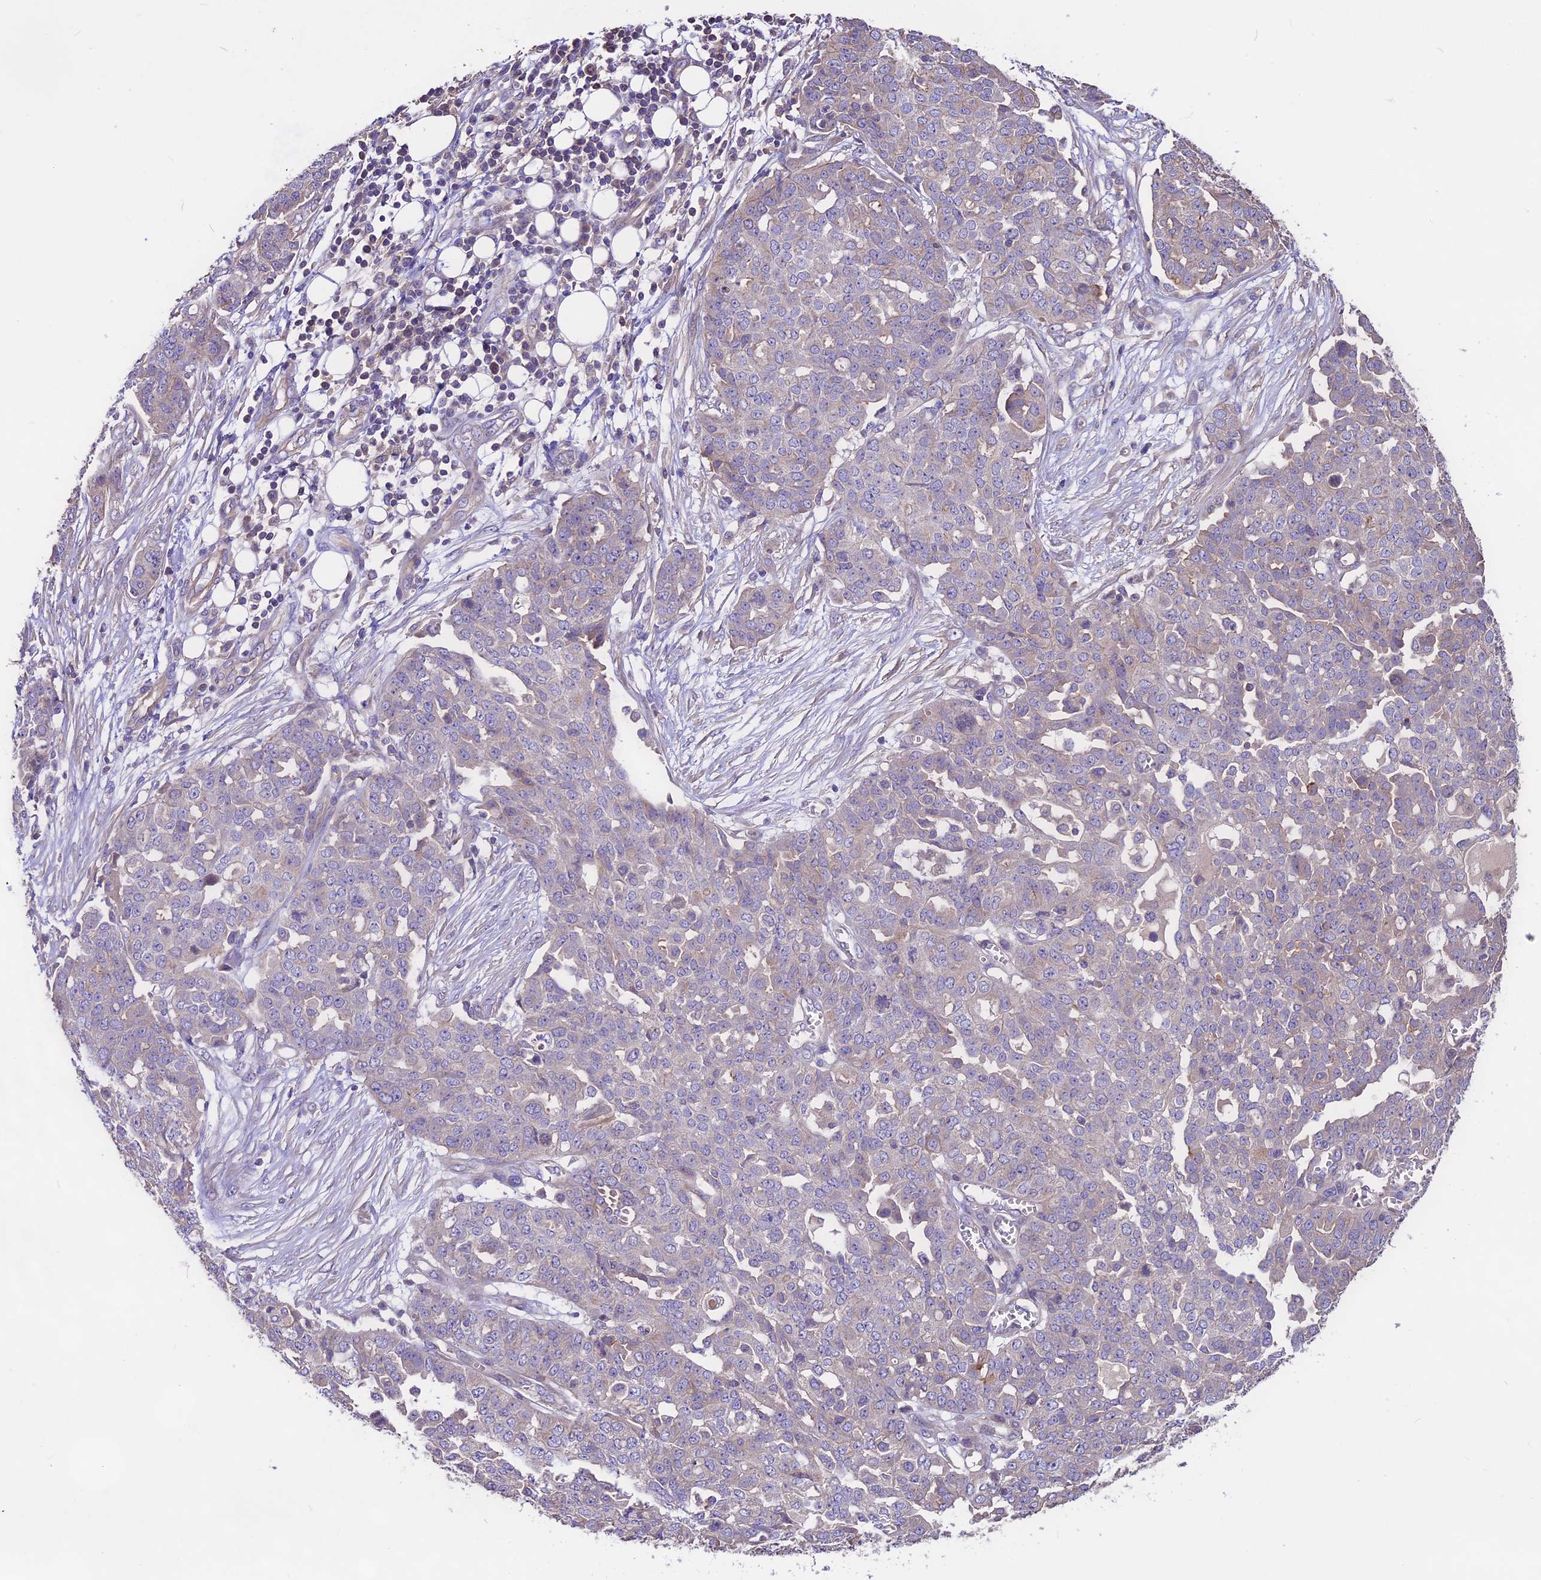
{"staining": {"intensity": "negative", "quantity": "none", "location": "none"}, "tissue": "ovarian cancer", "cell_type": "Tumor cells", "image_type": "cancer", "snomed": [{"axis": "morphology", "description": "Cystadenocarcinoma, serous, NOS"}, {"axis": "topography", "description": "Soft tissue"}, {"axis": "topography", "description": "Ovary"}], "caption": "Immunohistochemical staining of human ovarian cancer demonstrates no significant expression in tumor cells.", "gene": "ANO3", "patient": {"sex": "female", "age": 57}}